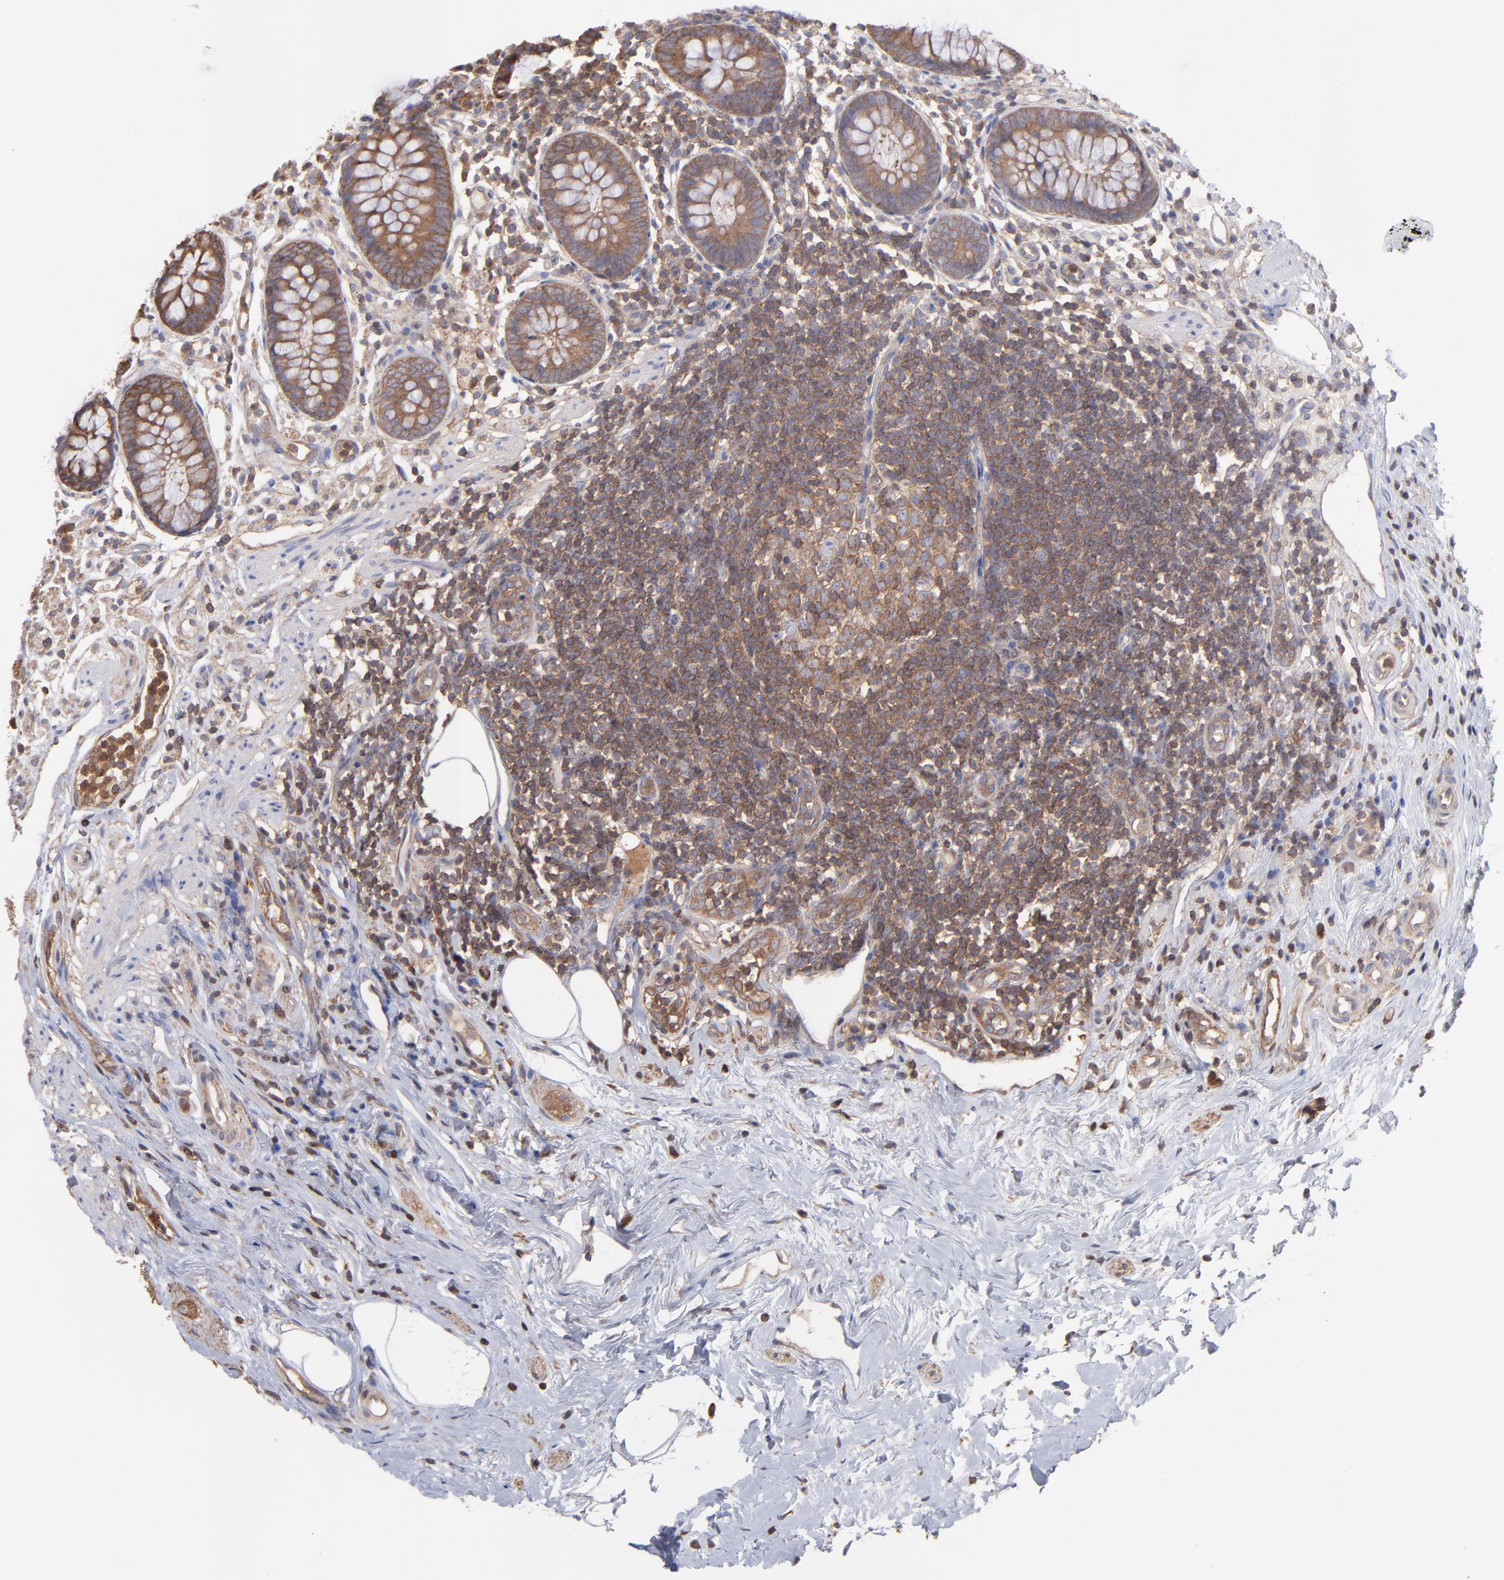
{"staining": {"intensity": "strong", "quantity": ">75%", "location": "cytoplasmic/membranous"}, "tissue": "appendix", "cell_type": "Glandular cells", "image_type": "normal", "snomed": [{"axis": "morphology", "description": "Normal tissue, NOS"}, {"axis": "topography", "description": "Appendix"}], "caption": "Immunohistochemistry (IHC) (DAB) staining of normal human appendix shows strong cytoplasmic/membranous protein staining in about >75% of glandular cells.", "gene": "MAP2K2", "patient": {"sex": "male", "age": 38}}